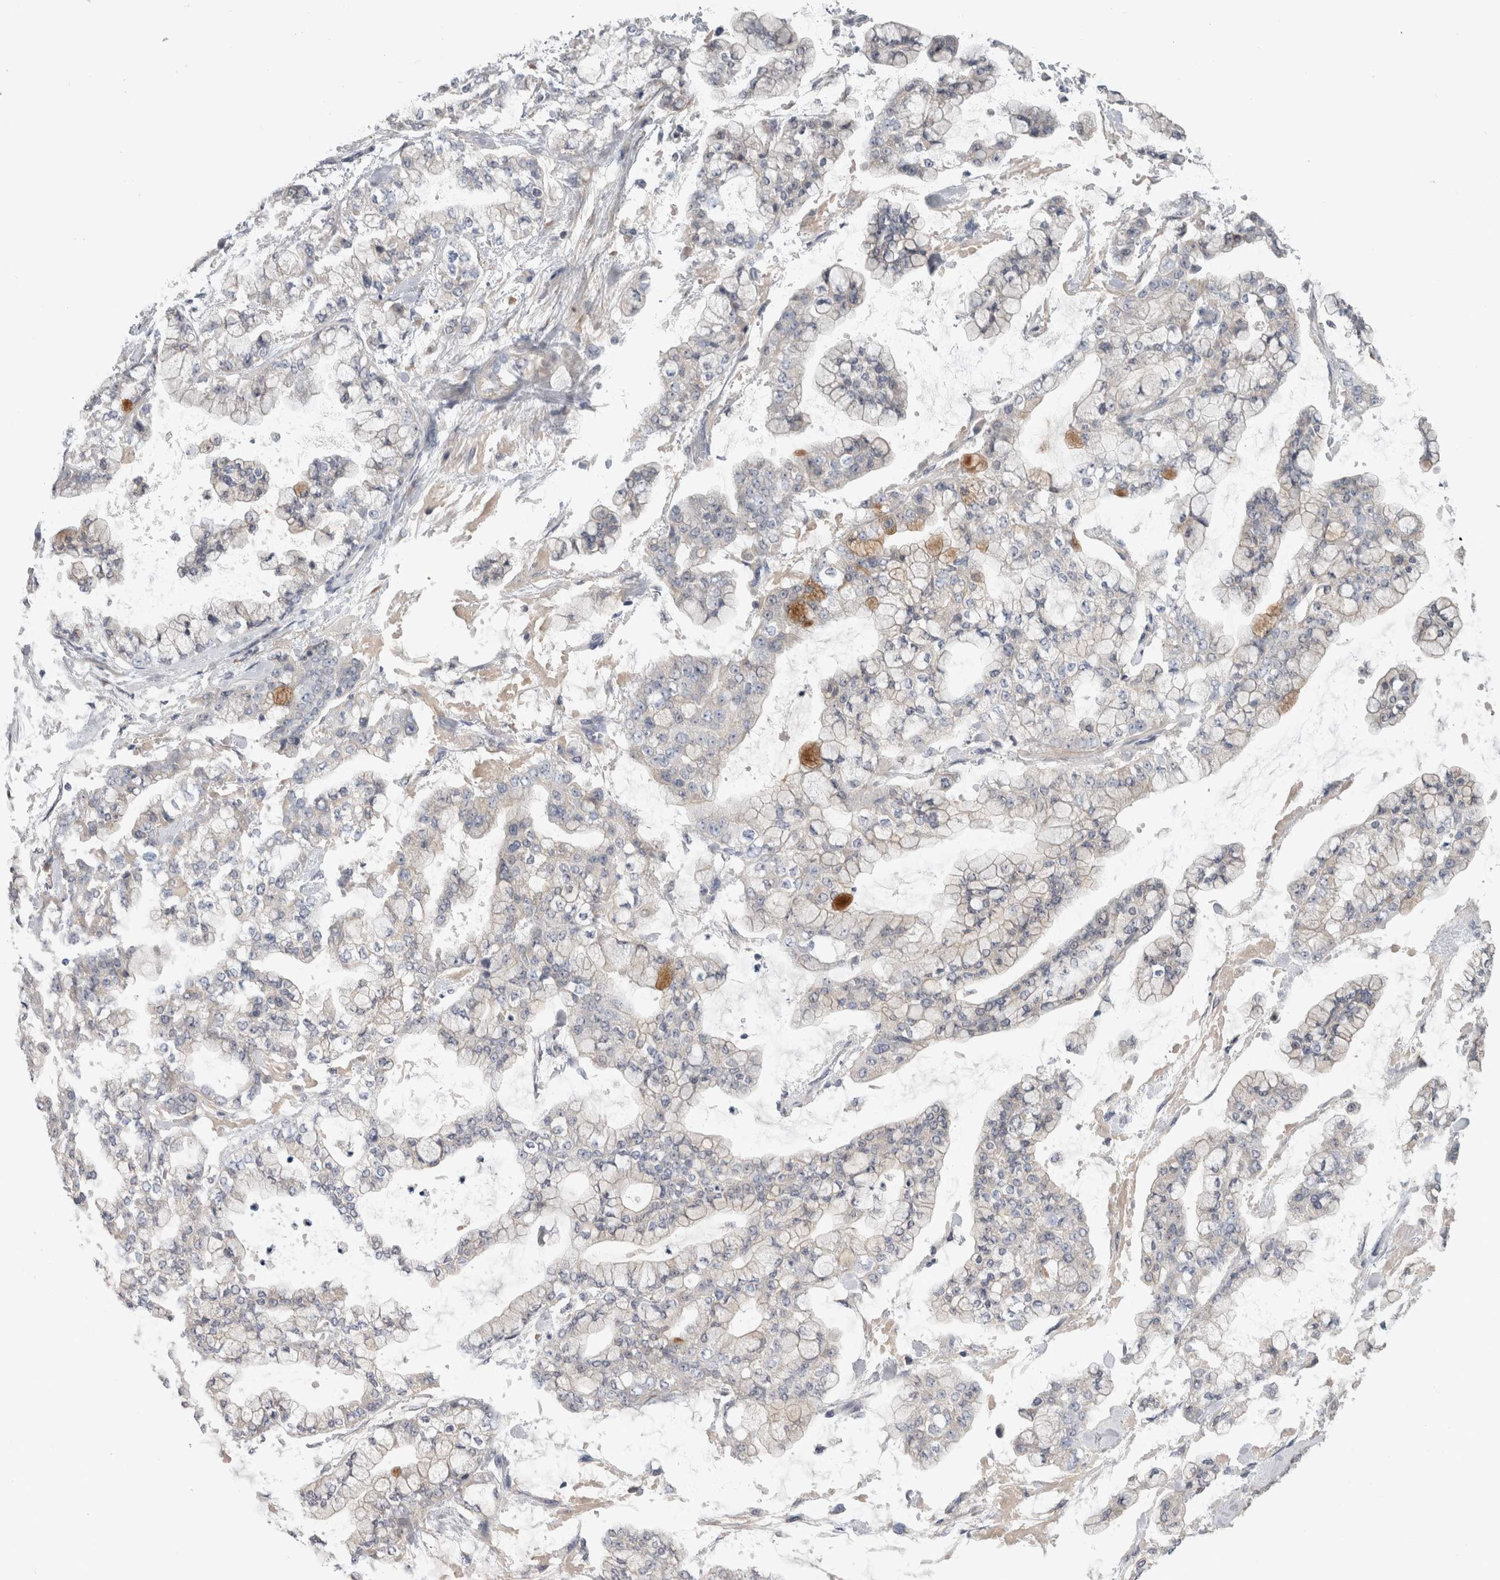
{"staining": {"intensity": "moderate", "quantity": "<25%", "location": "cytoplasmic/membranous"}, "tissue": "stomach cancer", "cell_type": "Tumor cells", "image_type": "cancer", "snomed": [{"axis": "morphology", "description": "Normal tissue, NOS"}, {"axis": "morphology", "description": "Adenocarcinoma, NOS"}, {"axis": "topography", "description": "Stomach, upper"}, {"axis": "topography", "description": "Stomach"}], "caption": "This photomicrograph demonstrates stomach adenocarcinoma stained with IHC to label a protein in brown. The cytoplasmic/membranous of tumor cells show moderate positivity for the protein. Nuclei are counter-stained blue.", "gene": "SLC22A11", "patient": {"sex": "male", "age": 76}}